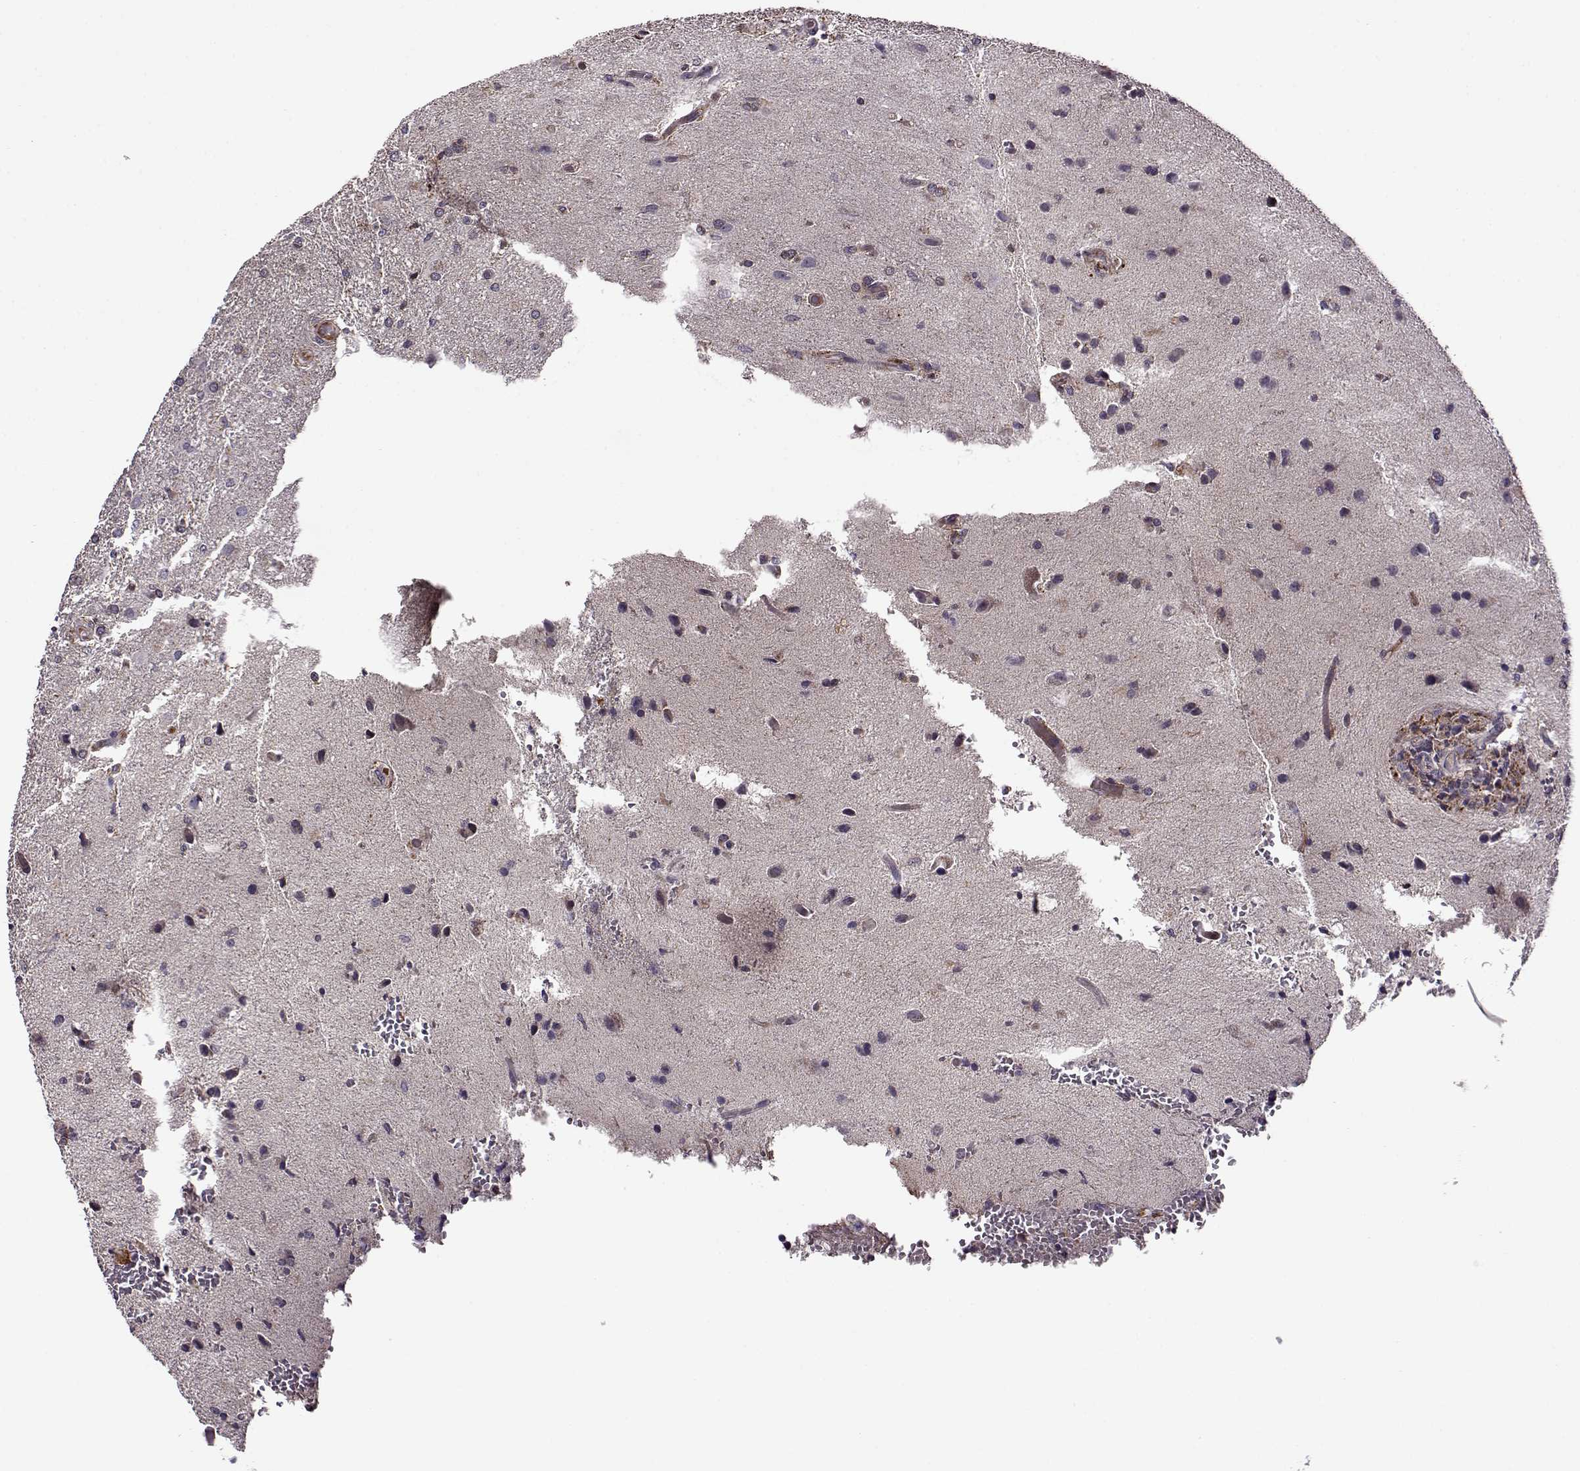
{"staining": {"intensity": "negative", "quantity": "none", "location": "none"}, "tissue": "glioma", "cell_type": "Tumor cells", "image_type": "cancer", "snomed": [{"axis": "morphology", "description": "Glioma, malignant, High grade"}, {"axis": "topography", "description": "Brain"}], "caption": "A histopathology image of high-grade glioma (malignant) stained for a protein demonstrates no brown staining in tumor cells.", "gene": "MTSS1", "patient": {"sex": "male", "age": 68}}